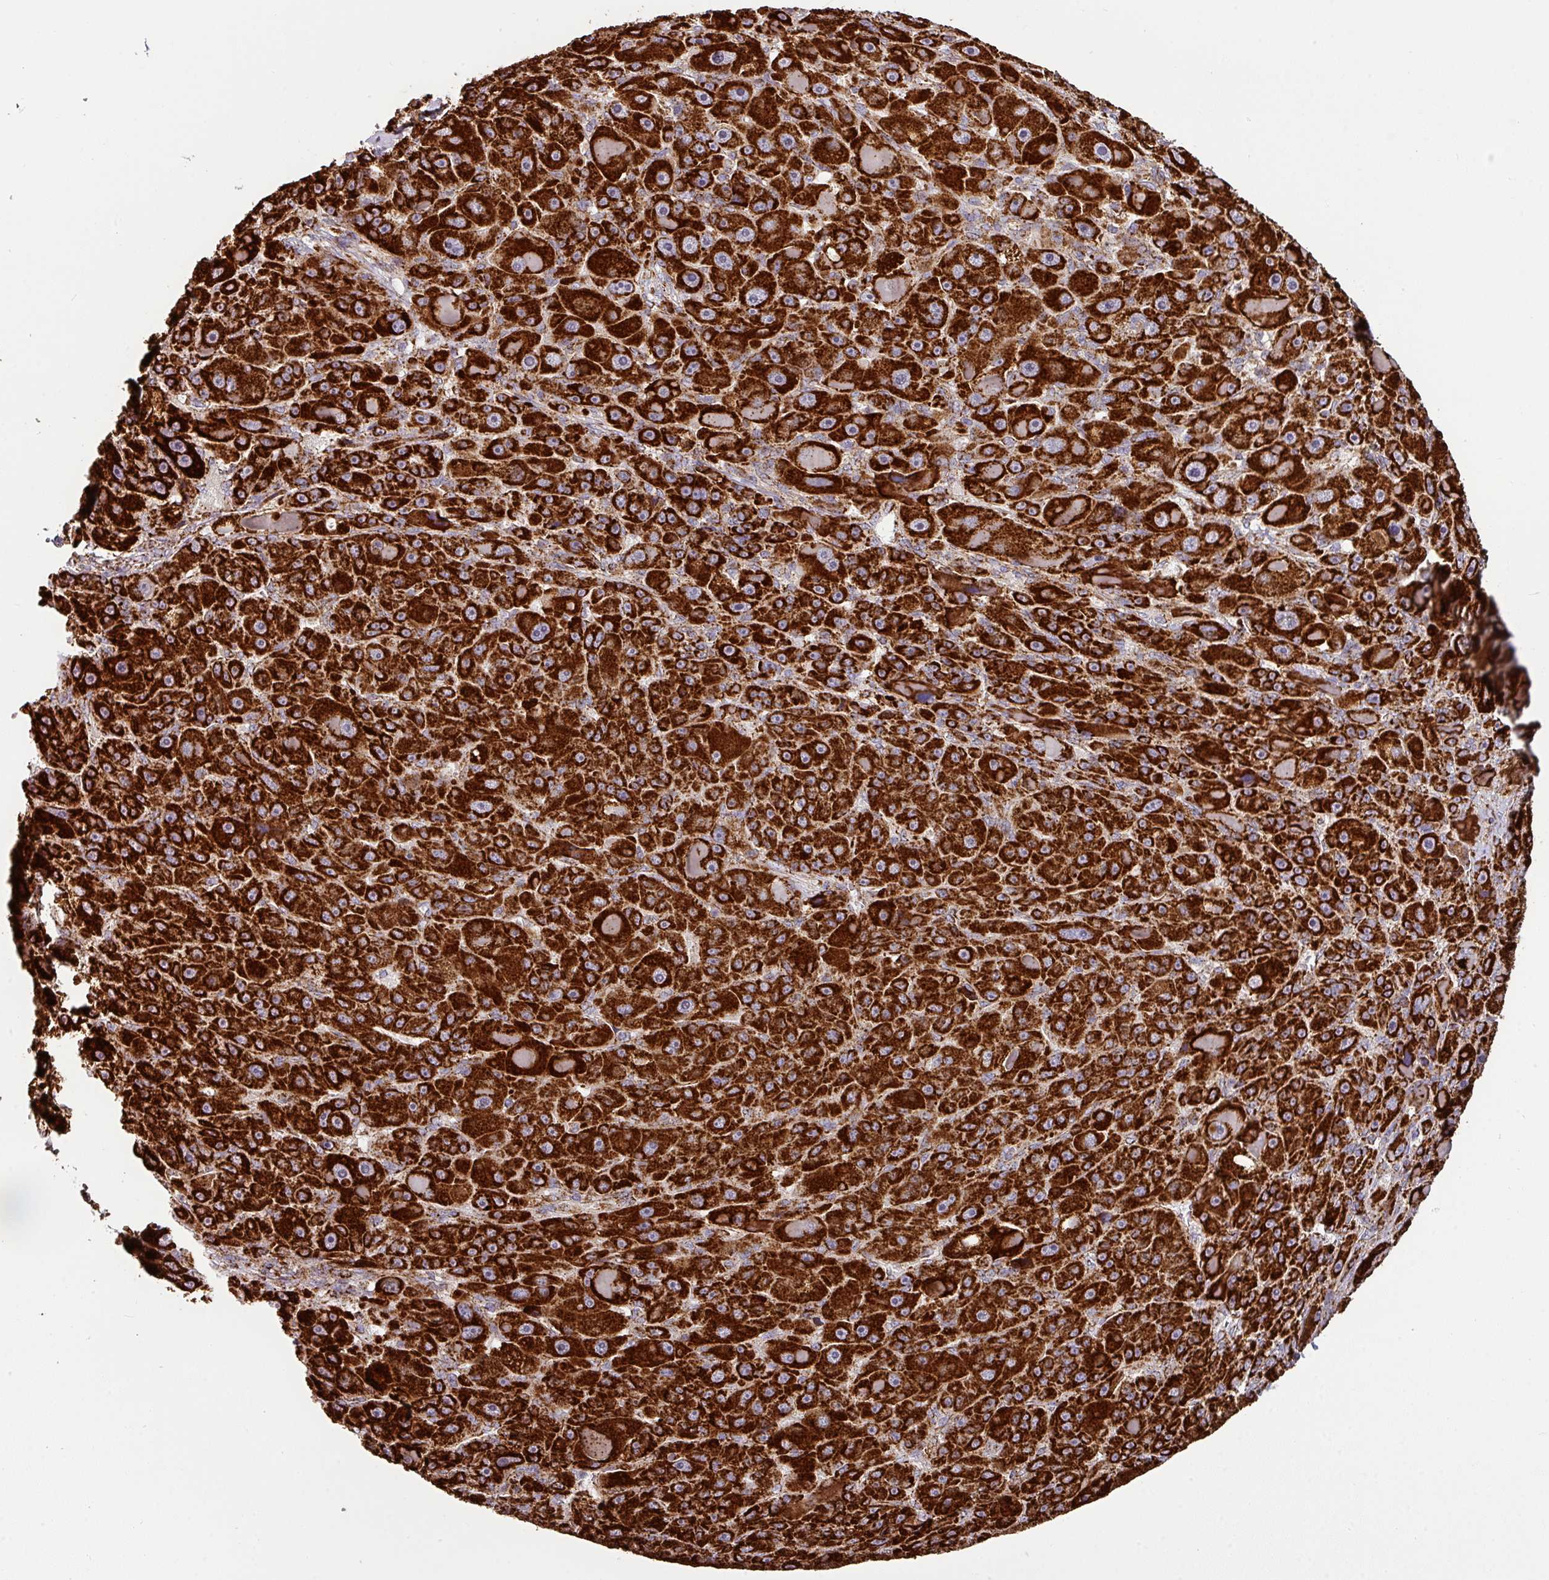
{"staining": {"intensity": "strong", "quantity": ">75%", "location": "cytoplasmic/membranous"}, "tissue": "liver cancer", "cell_type": "Tumor cells", "image_type": "cancer", "snomed": [{"axis": "morphology", "description": "Carcinoma, Hepatocellular, NOS"}, {"axis": "topography", "description": "Liver"}], "caption": "DAB (3,3'-diaminobenzidine) immunohistochemical staining of human liver cancer displays strong cytoplasmic/membranous protein positivity in approximately >75% of tumor cells.", "gene": "TRAP1", "patient": {"sex": "male", "age": 76}}